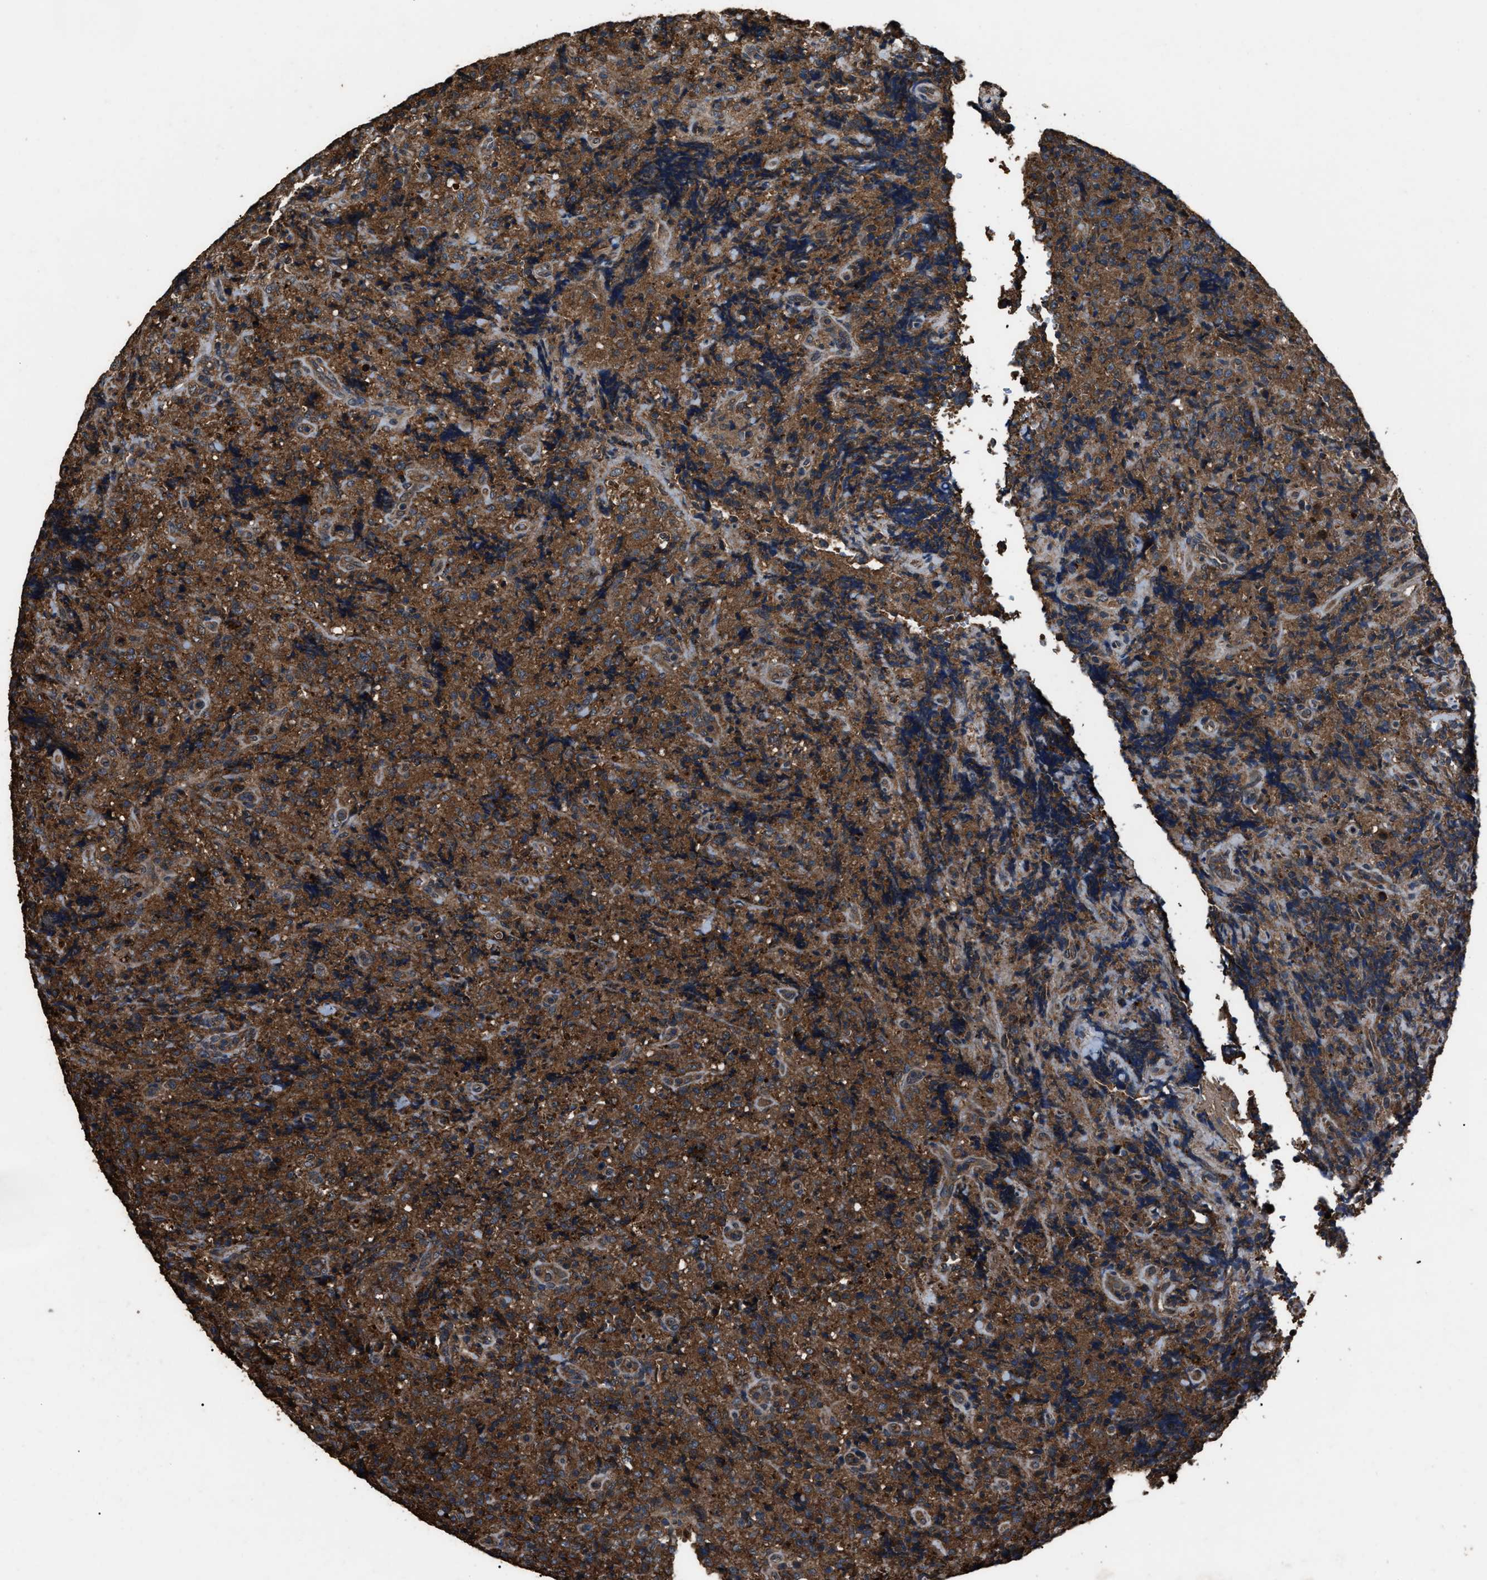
{"staining": {"intensity": "strong", "quantity": "25%-75%", "location": "cytoplasmic/membranous"}, "tissue": "lymphoma", "cell_type": "Tumor cells", "image_type": "cancer", "snomed": [{"axis": "morphology", "description": "Malignant lymphoma, non-Hodgkin's type, High grade"}, {"axis": "topography", "description": "Tonsil"}], "caption": "Strong cytoplasmic/membranous positivity is identified in approximately 25%-75% of tumor cells in malignant lymphoma, non-Hodgkin's type (high-grade).", "gene": "RNF216", "patient": {"sex": "female", "age": 36}}